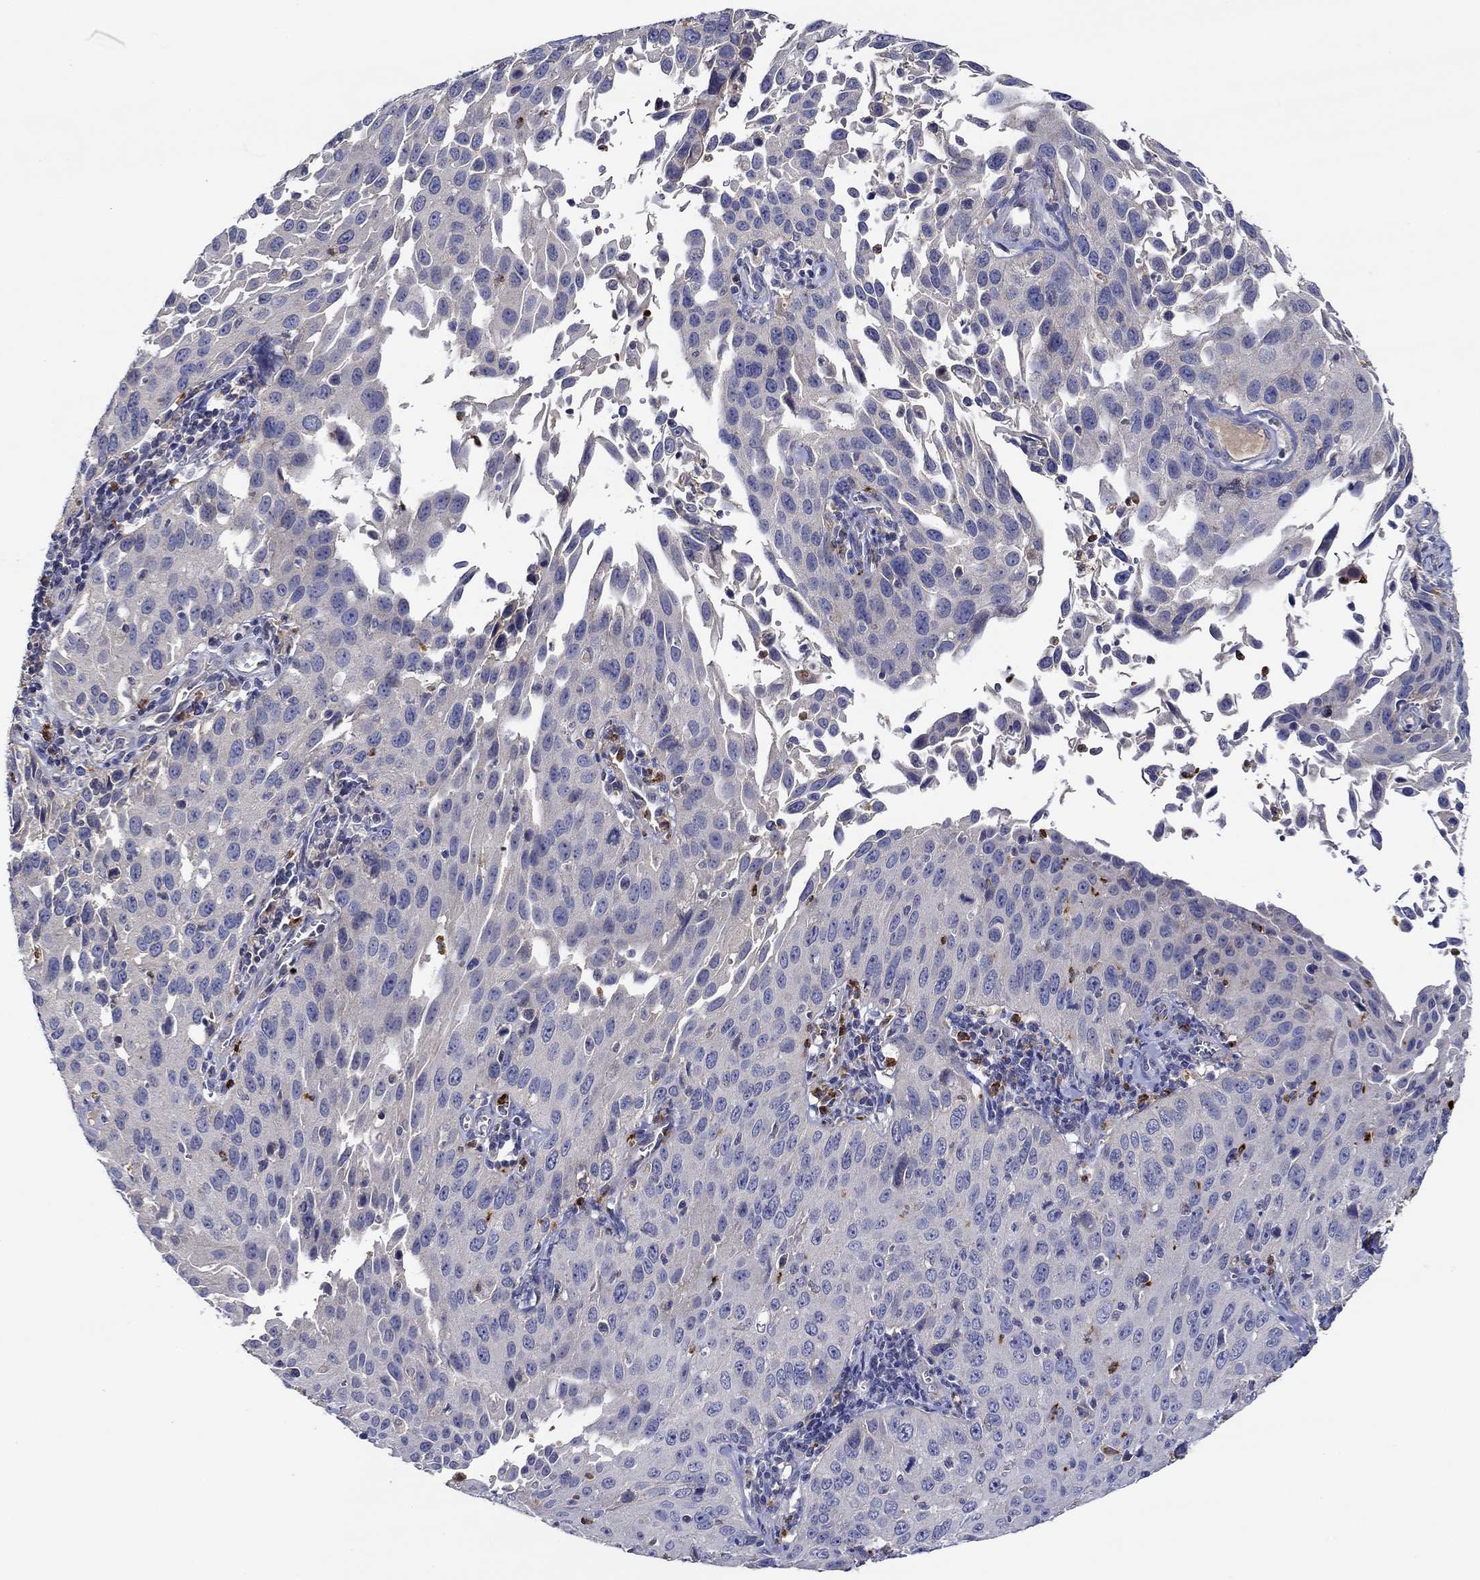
{"staining": {"intensity": "negative", "quantity": "none", "location": "none"}, "tissue": "cervical cancer", "cell_type": "Tumor cells", "image_type": "cancer", "snomed": [{"axis": "morphology", "description": "Squamous cell carcinoma, NOS"}, {"axis": "topography", "description": "Cervix"}], "caption": "Immunohistochemistry histopathology image of cervical cancer (squamous cell carcinoma) stained for a protein (brown), which reveals no staining in tumor cells. Brightfield microscopy of immunohistochemistry stained with DAB (3,3'-diaminobenzidine) (brown) and hematoxylin (blue), captured at high magnification.", "gene": "CHIT1", "patient": {"sex": "female", "age": 26}}